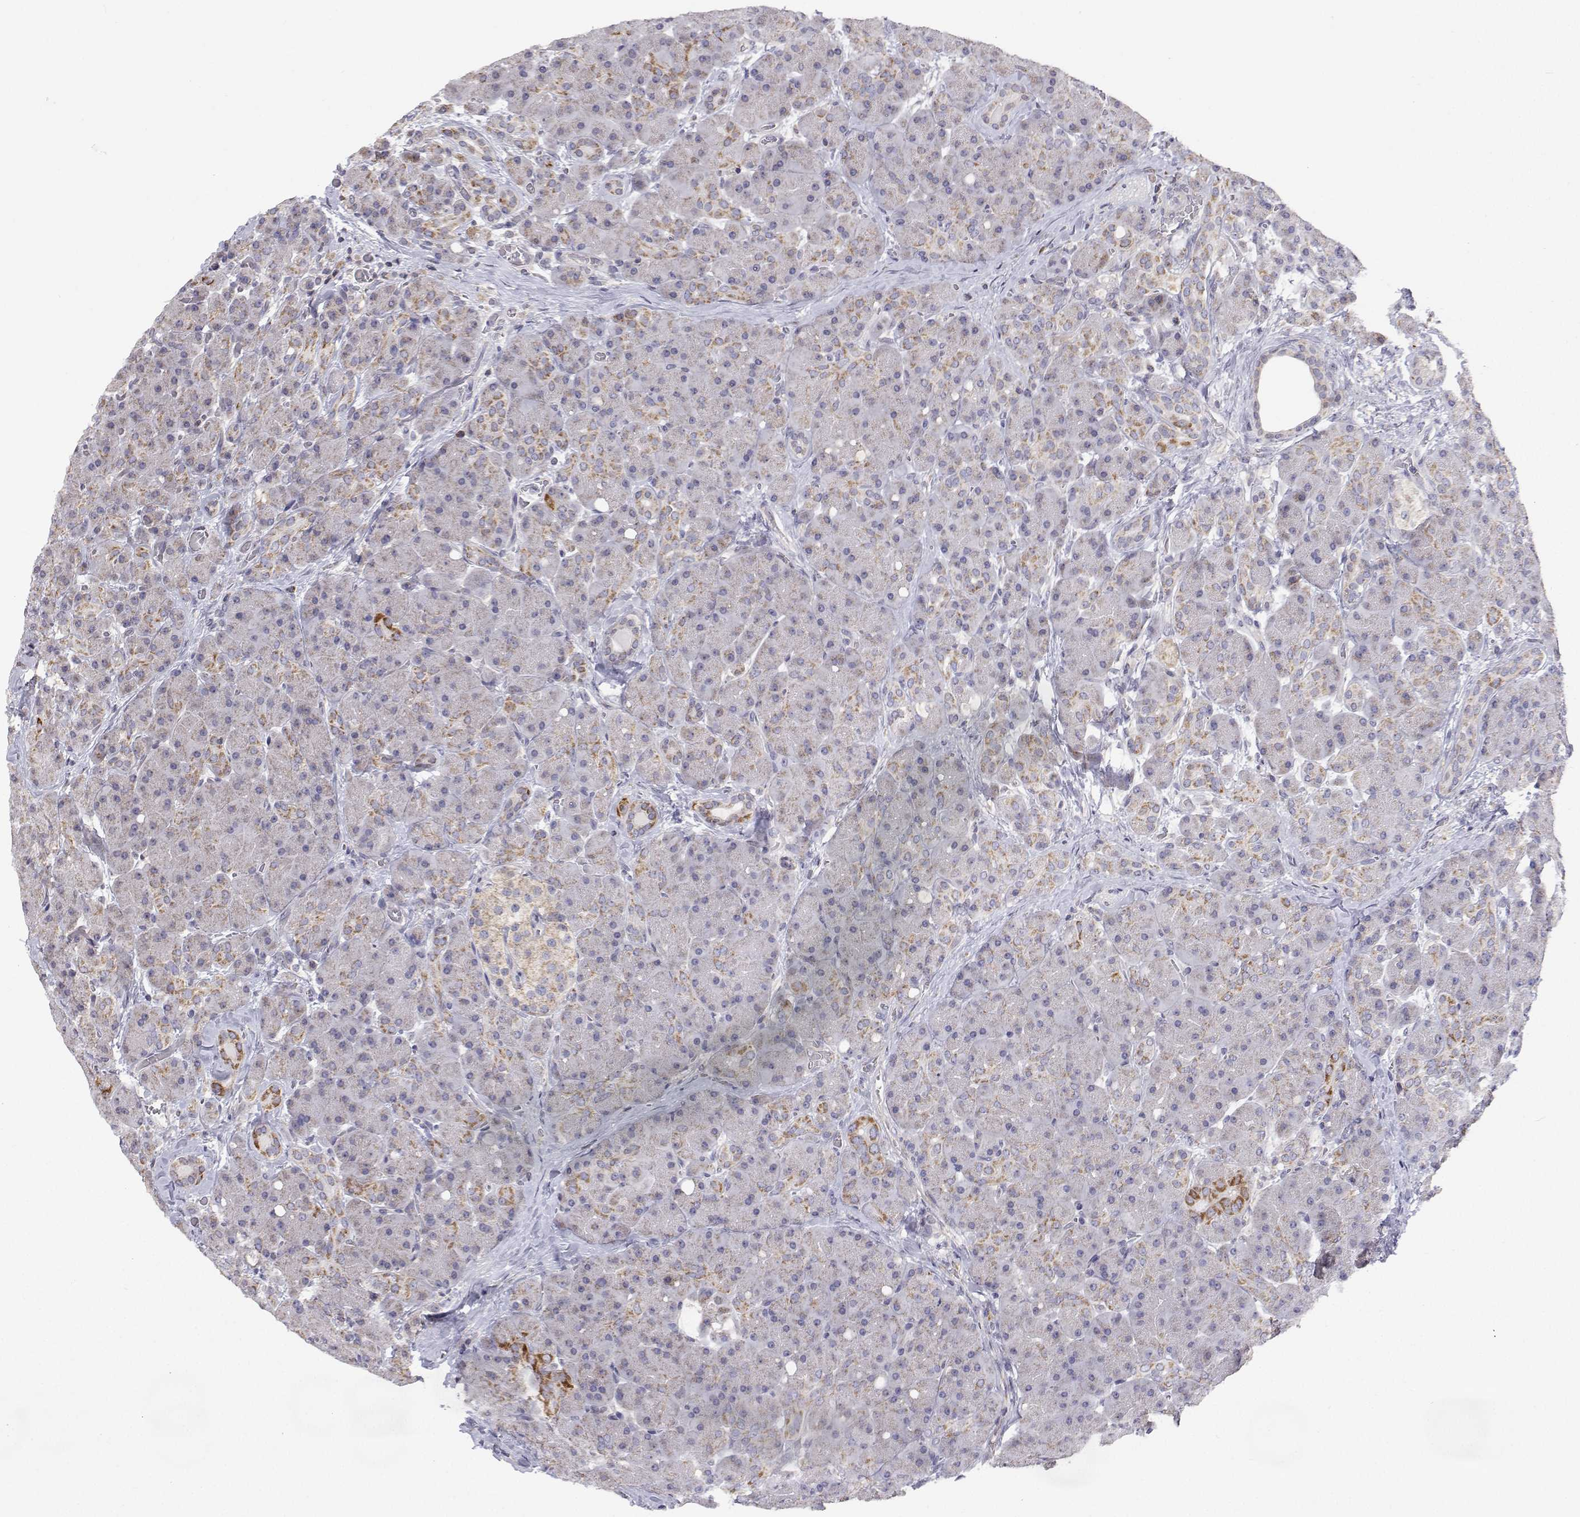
{"staining": {"intensity": "moderate", "quantity": "<25%", "location": "cytoplasmic/membranous"}, "tissue": "pancreas", "cell_type": "Exocrine glandular cells", "image_type": "normal", "snomed": [{"axis": "morphology", "description": "Normal tissue, NOS"}, {"axis": "topography", "description": "Pancreas"}], "caption": "A photomicrograph of pancreas stained for a protein displays moderate cytoplasmic/membranous brown staining in exocrine glandular cells. The staining is performed using DAB brown chromogen to label protein expression. The nuclei are counter-stained blue using hematoxylin.", "gene": "MRPL3", "patient": {"sex": "male", "age": 55}}